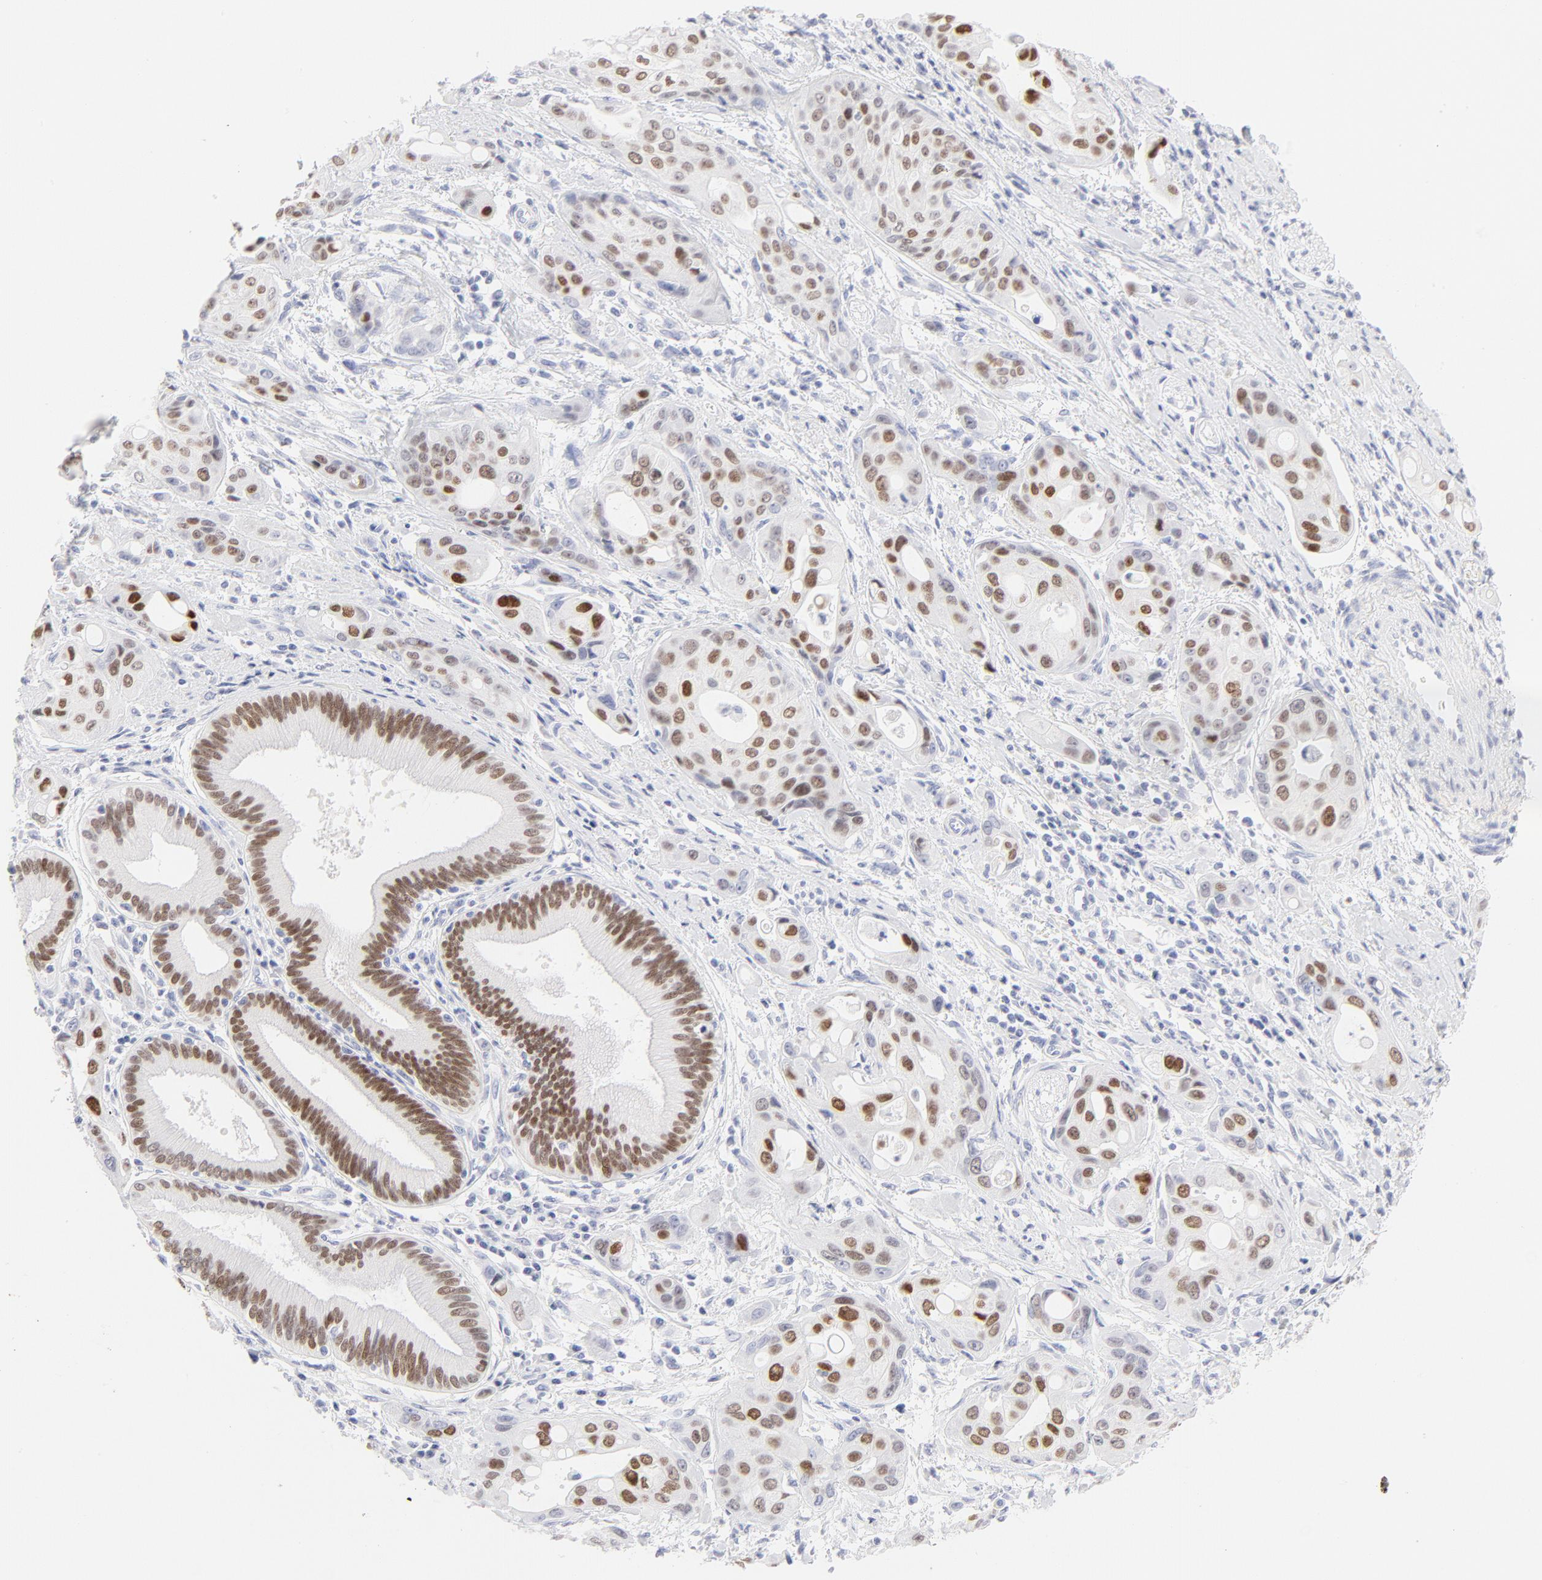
{"staining": {"intensity": "strong", "quantity": "25%-75%", "location": "nuclear"}, "tissue": "pancreatic cancer", "cell_type": "Tumor cells", "image_type": "cancer", "snomed": [{"axis": "morphology", "description": "Adenocarcinoma, NOS"}, {"axis": "topography", "description": "Pancreas"}], "caption": "Brown immunohistochemical staining in human pancreatic adenocarcinoma reveals strong nuclear expression in approximately 25%-75% of tumor cells. The protein is stained brown, and the nuclei are stained in blue (DAB (3,3'-diaminobenzidine) IHC with brightfield microscopy, high magnification).", "gene": "ELF3", "patient": {"sex": "female", "age": 60}}